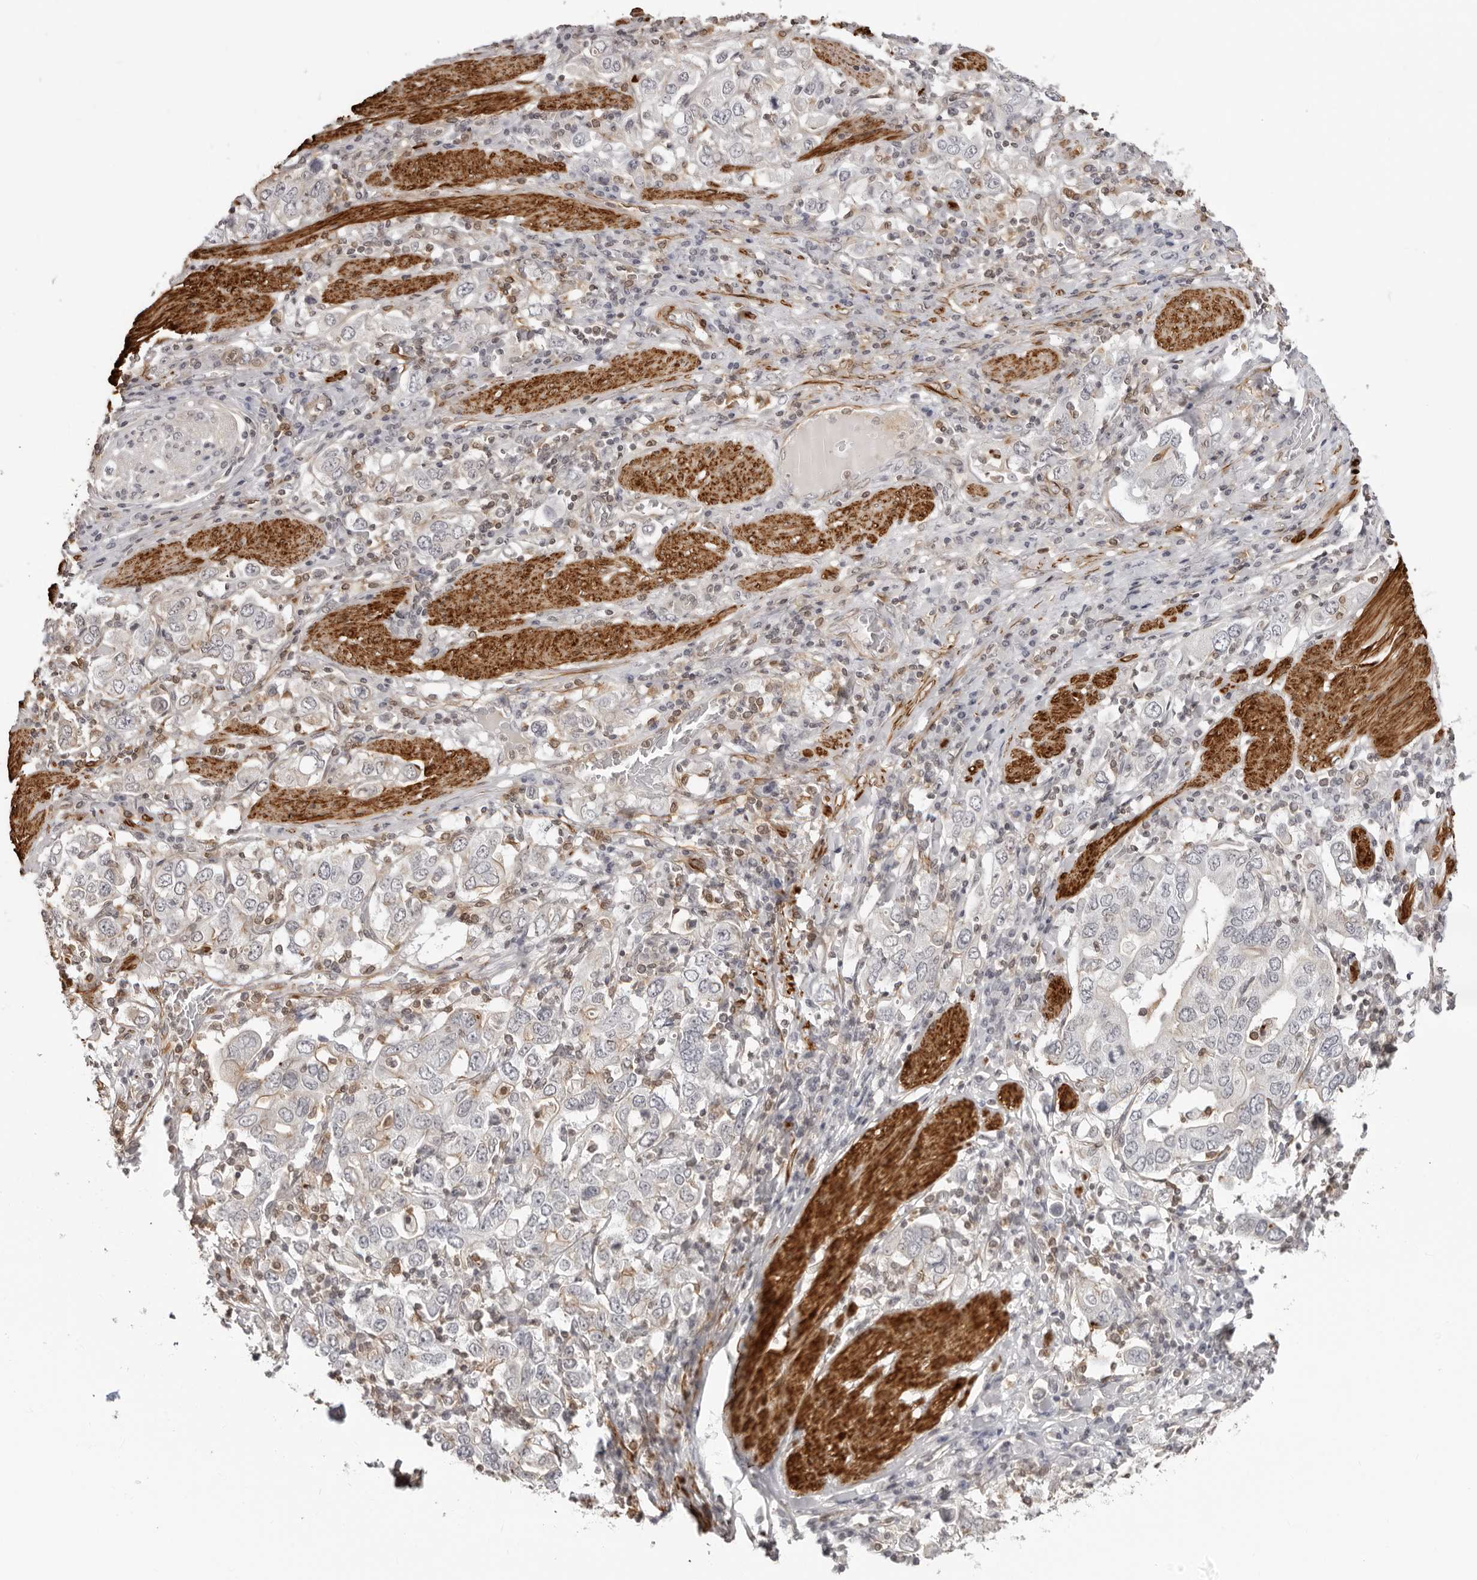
{"staining": {"intensity": "weak", "quantity": "<25%", "location": "cytoplasmic/membranous"}, "tissue": "stomach cancer", "cell_type": "Tumor cells", "image_type": "cancer", "snomed": [{"axis": "morphology", "description": "Adenocarcinoma, NOS"}, {"axis": "topography", "description": "Stomach, upper"}], "caption": "This is an immunohistochemistry image of human stomach adenocarcinoma. There is no expression in tumor cells.", "gene": "UNK", "patient": {"sex": "male", "age": 62}}